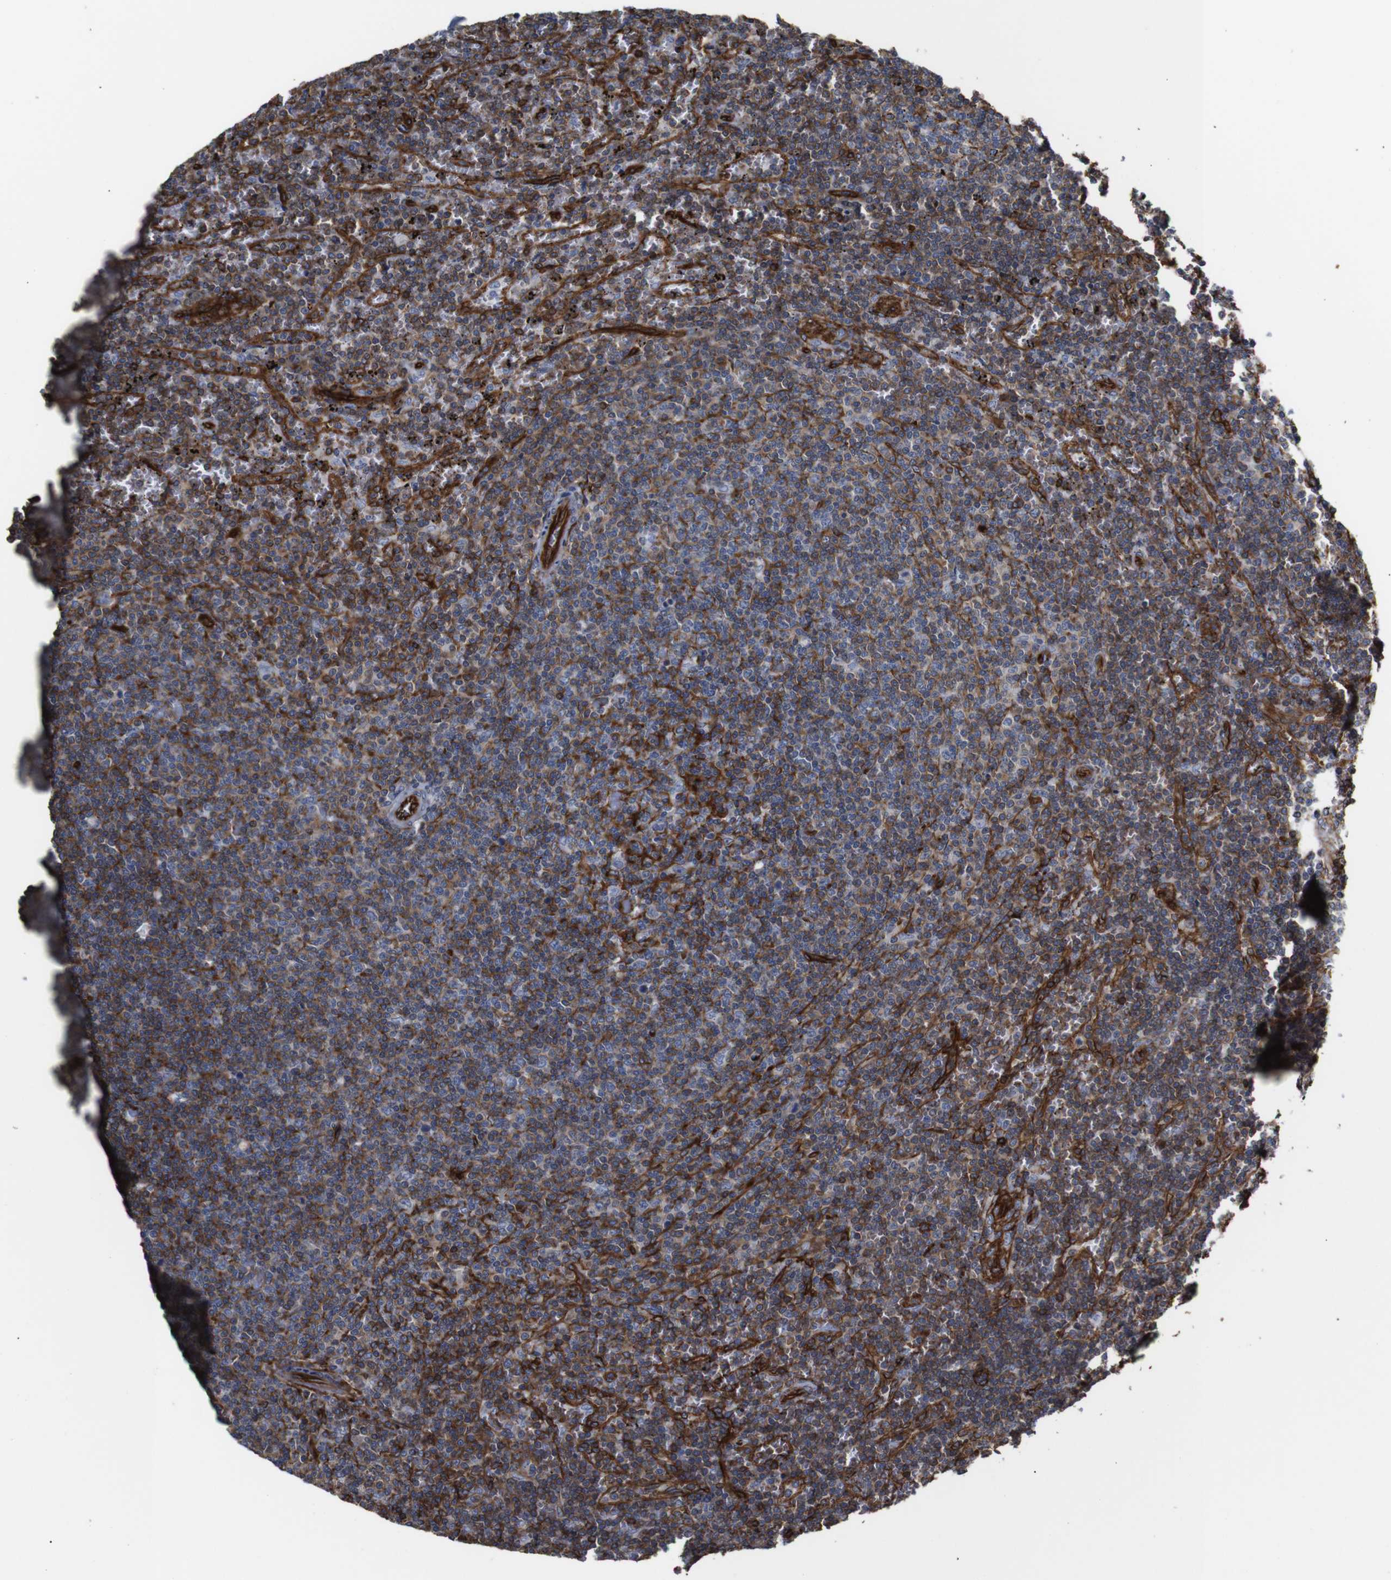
{"staining": {"intensity": "weak", "quantity": ">75%", "location": "cytoplasmic/membranous"}, "tissue": "lymphoma", "cell_type": "Tumor cells", "image_type": "cancer", "snomed": [{"axis": "morphology", "description": "Malignant lymphoma, non-Hodgkin's type, Low grade"}, {"axis": "topography", "description": "Spleen"}], "caption": "Immunohistochemical staining of lymphoma demonstrates low levels of weak cytoplasmic/membranous protein expression in about >75% of tumor cells.", "gene": "SPTBN1", "patient": {"sex": "female", "age": 50}}